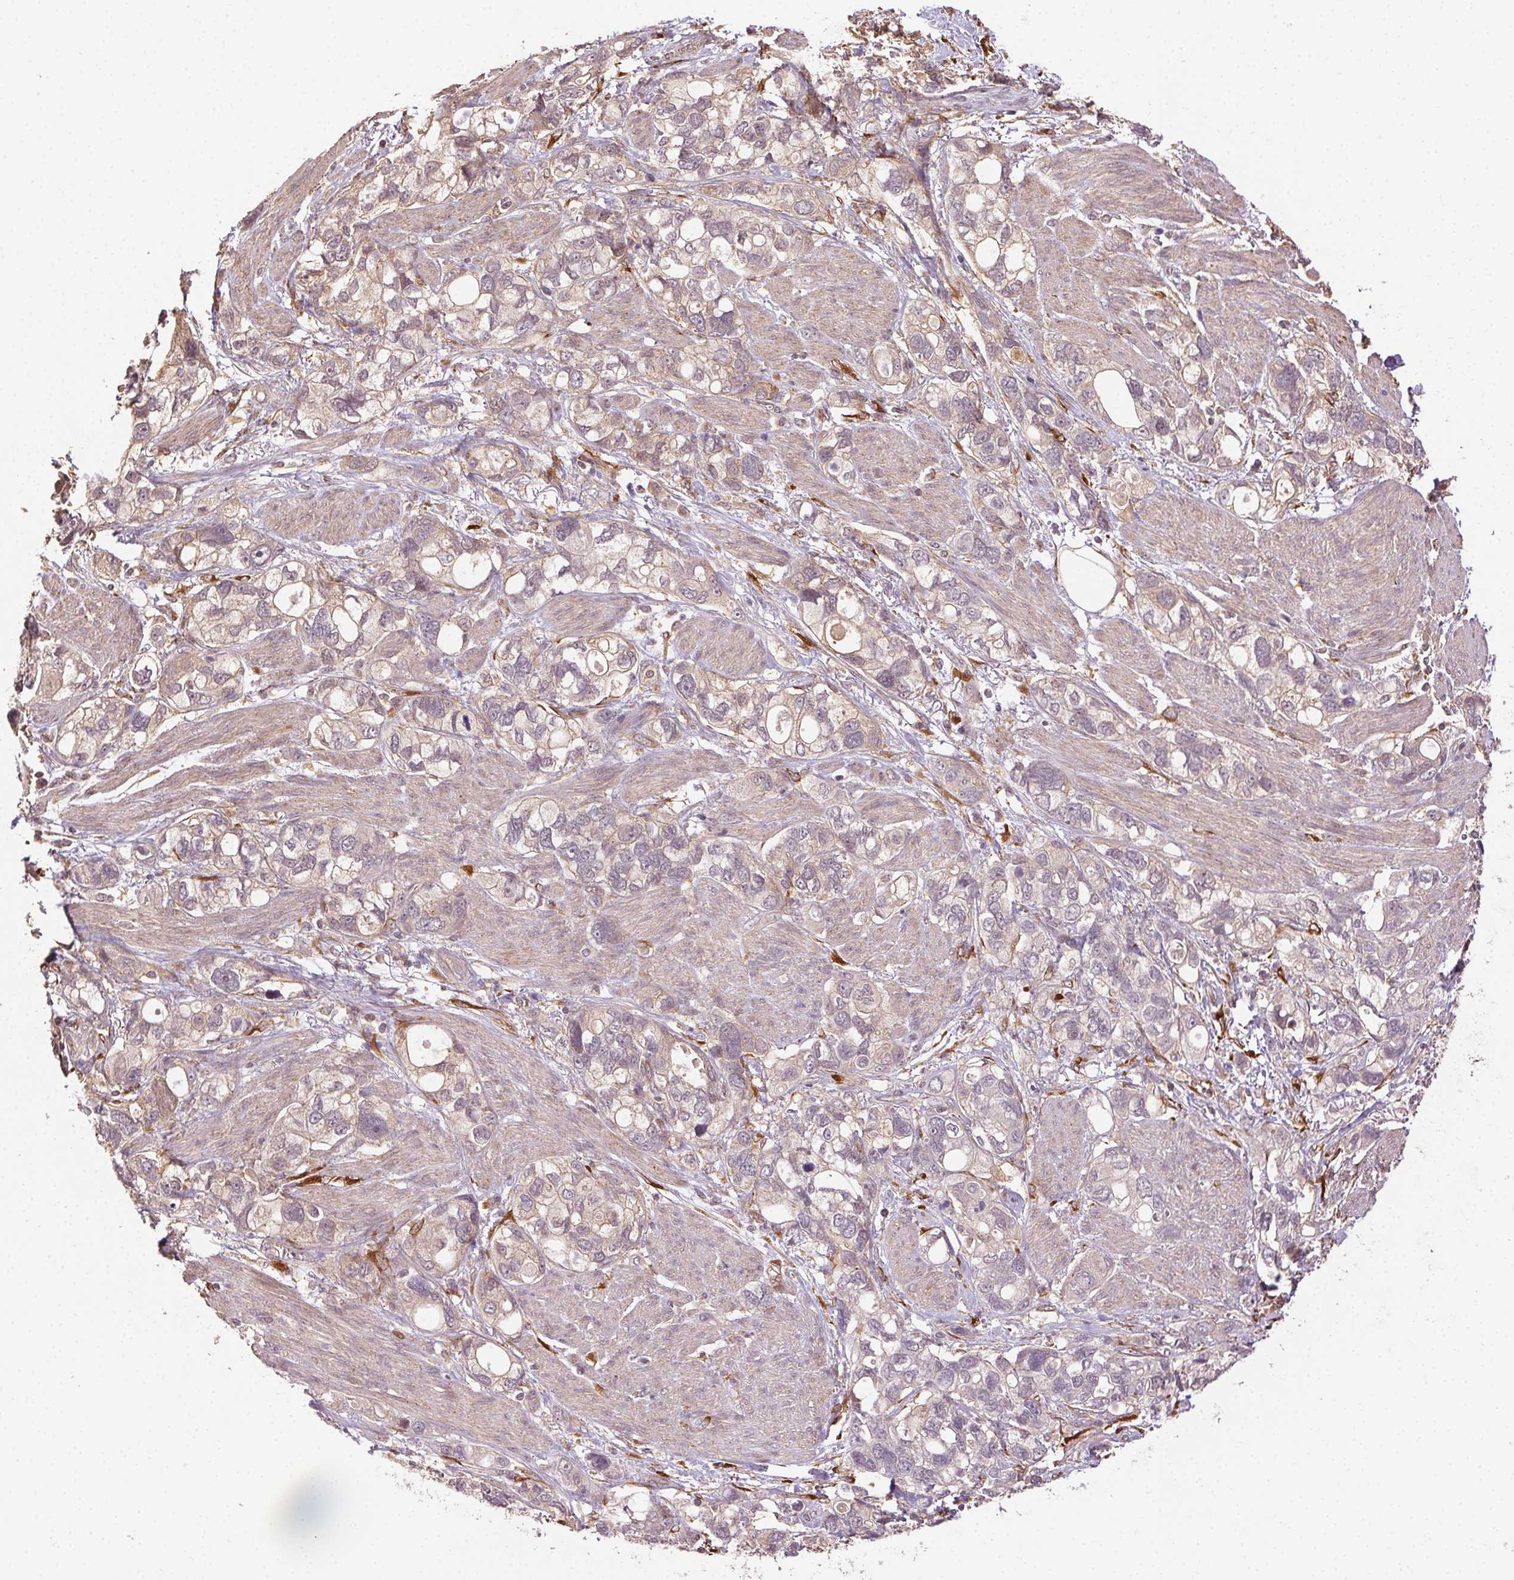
{"staining": {"intensity": "weak", "quantity": ">75%", "location": "cytoplasmic/membranous"}, "tissue": "stomach cancer", "cell_type": "Tumor cells", "image_type": "cancer", "snomed": [{"axis": "morphology", "description": "Adenocarcinoma, NOS"}, {"axis": "topography", "description": "Stomach, upper"}], "caption": "Adenocarcinoma (stomach) was stained to show a protein in brown. There is low levels of weak cytoplasmic/membranous staining in about >75% of tumor cells.", "gene": "KLHL15", "patient": {"sex": "female", "age": 81}}